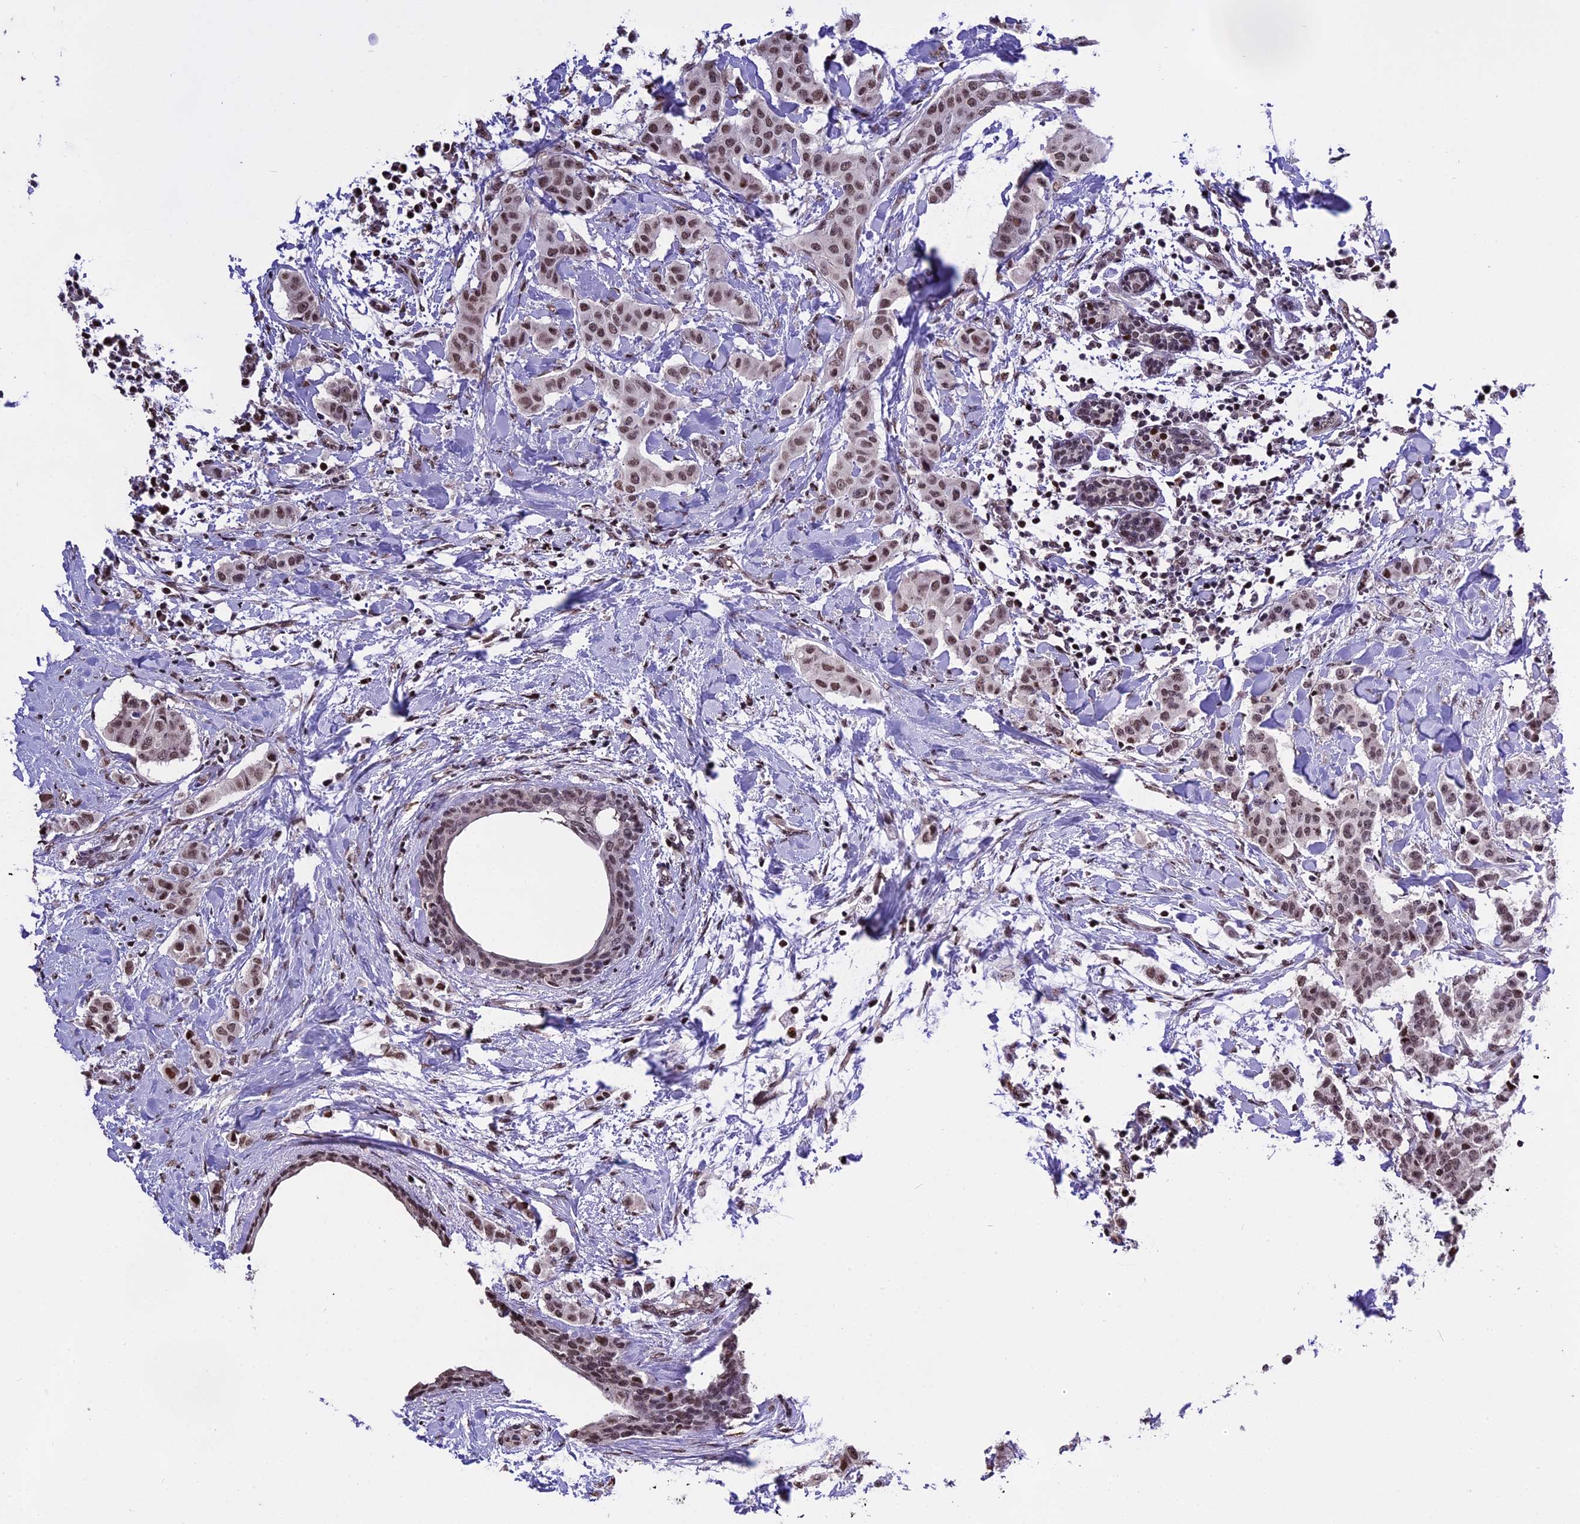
{"staining": {"intensity": "moderate", "quantity": ">75%", "location": "nuclear"}, "tissue": "breast cancer", "cell_type": "Tumor cells", "image_type": "cancer", "snomed": [{"axis": "morphology", "description": "Duct carcinoma"}, {"axis": "topography", "description": "Breast"}], "caption": "A high-resolution image shows IHC staining of breast cancer (invasive ductal carcinoma), which demonstrates moderate nuclear positivity in approximately >75% of tumor cells.", "gene": "POLR3E", "patient": {"sex": "female", "age": 40}}